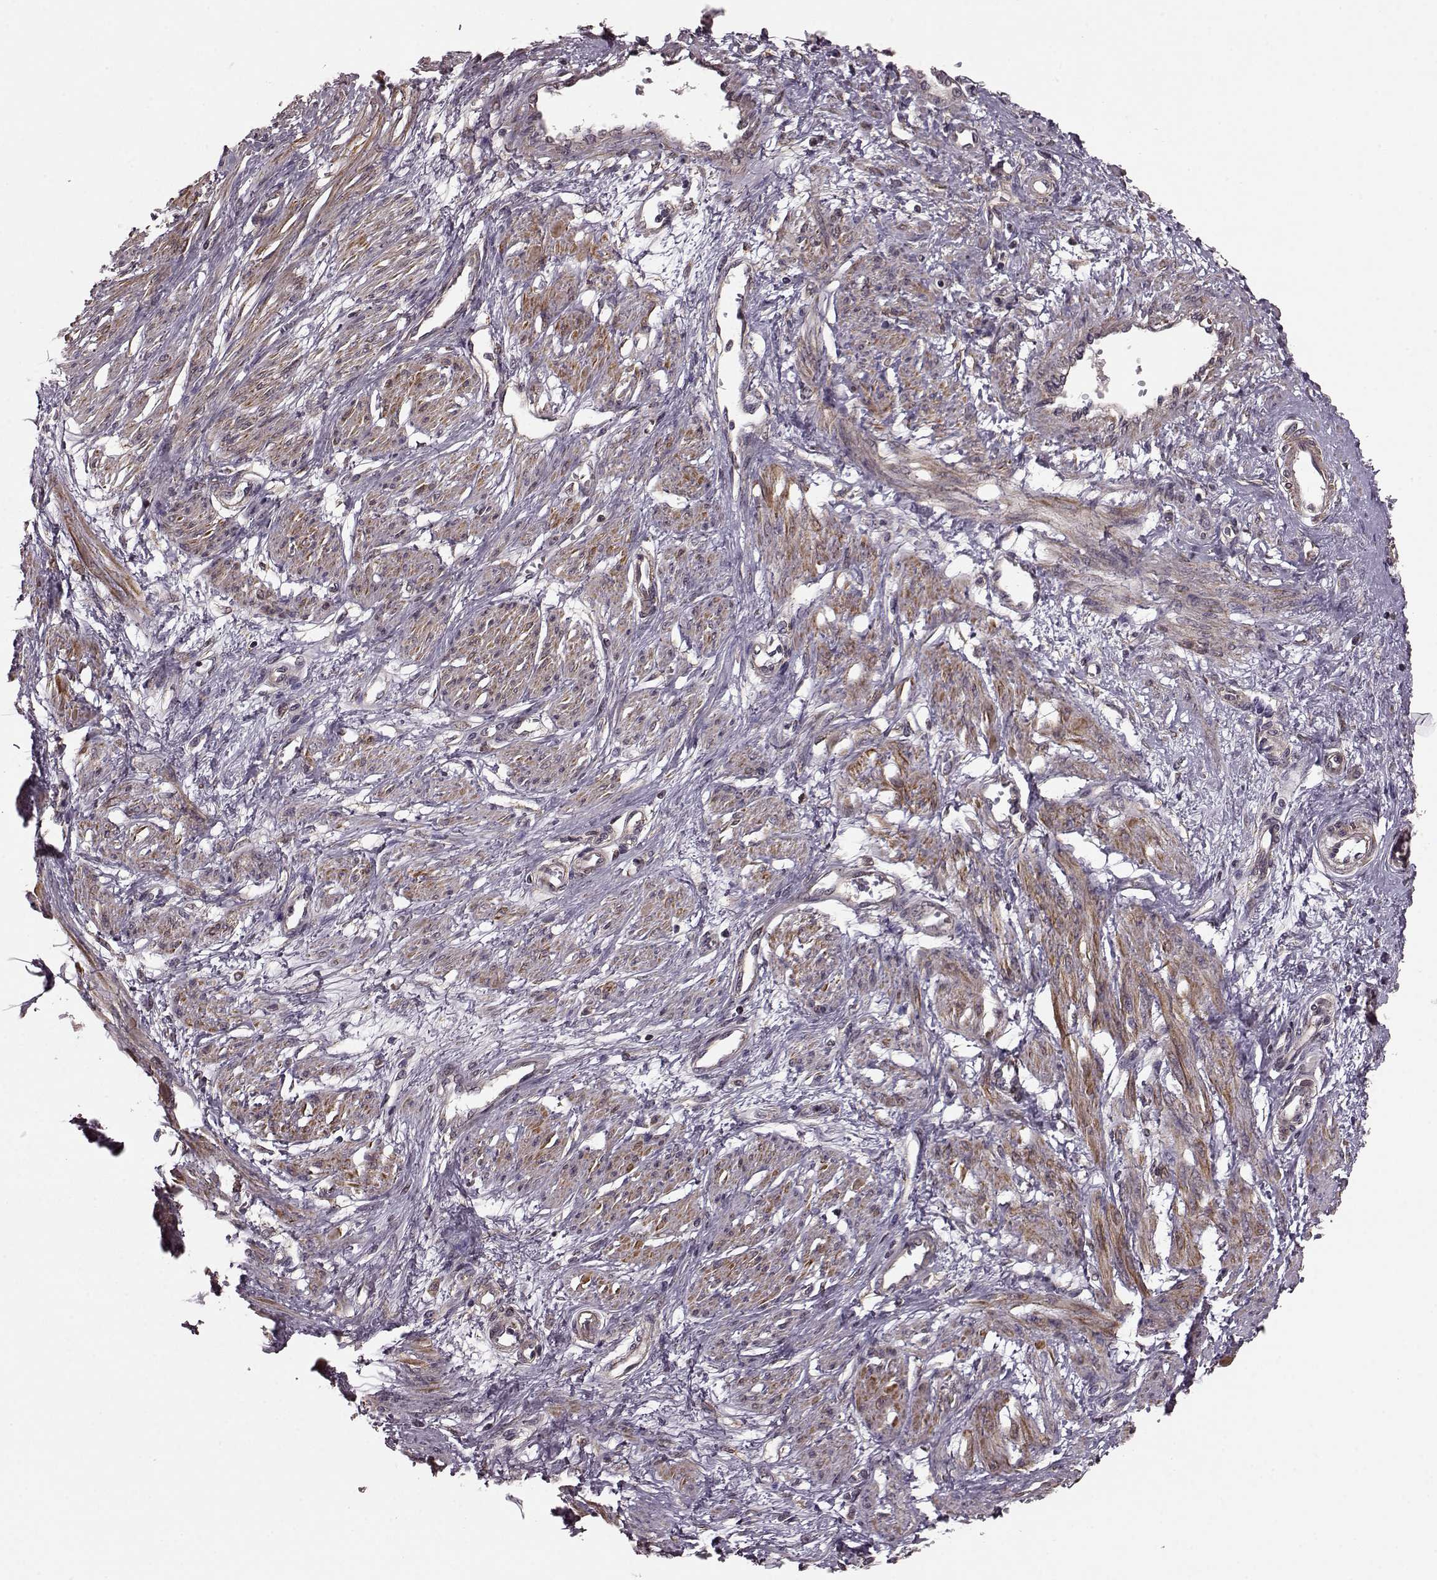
{"staining": {"intensity": "strong", "quantity": "25%-75%", "location": "cytoplasmic/membranous"}, "tissue": "smooth muscle", "cell_type": "Smooth muscle cells", "image_type": "normal", "snomed": [{"axis": "morphology", "description": "Normal tissue, NOS"}, {"axis": "topography", "description": "Smooth muscle"}, {"axis": "topography", "description": "Uterus"}], "caption": "Protein expression analysis of normal human smooth muscle reveals strong cytoplasmic/membranous staining in about 25%-75% of smooth muscle cells. (brown staining indicates protein expression, while blue staining denotes nuclei).", "gene": "FNIP2", "patient": {"sex": "female", "age": 39}}